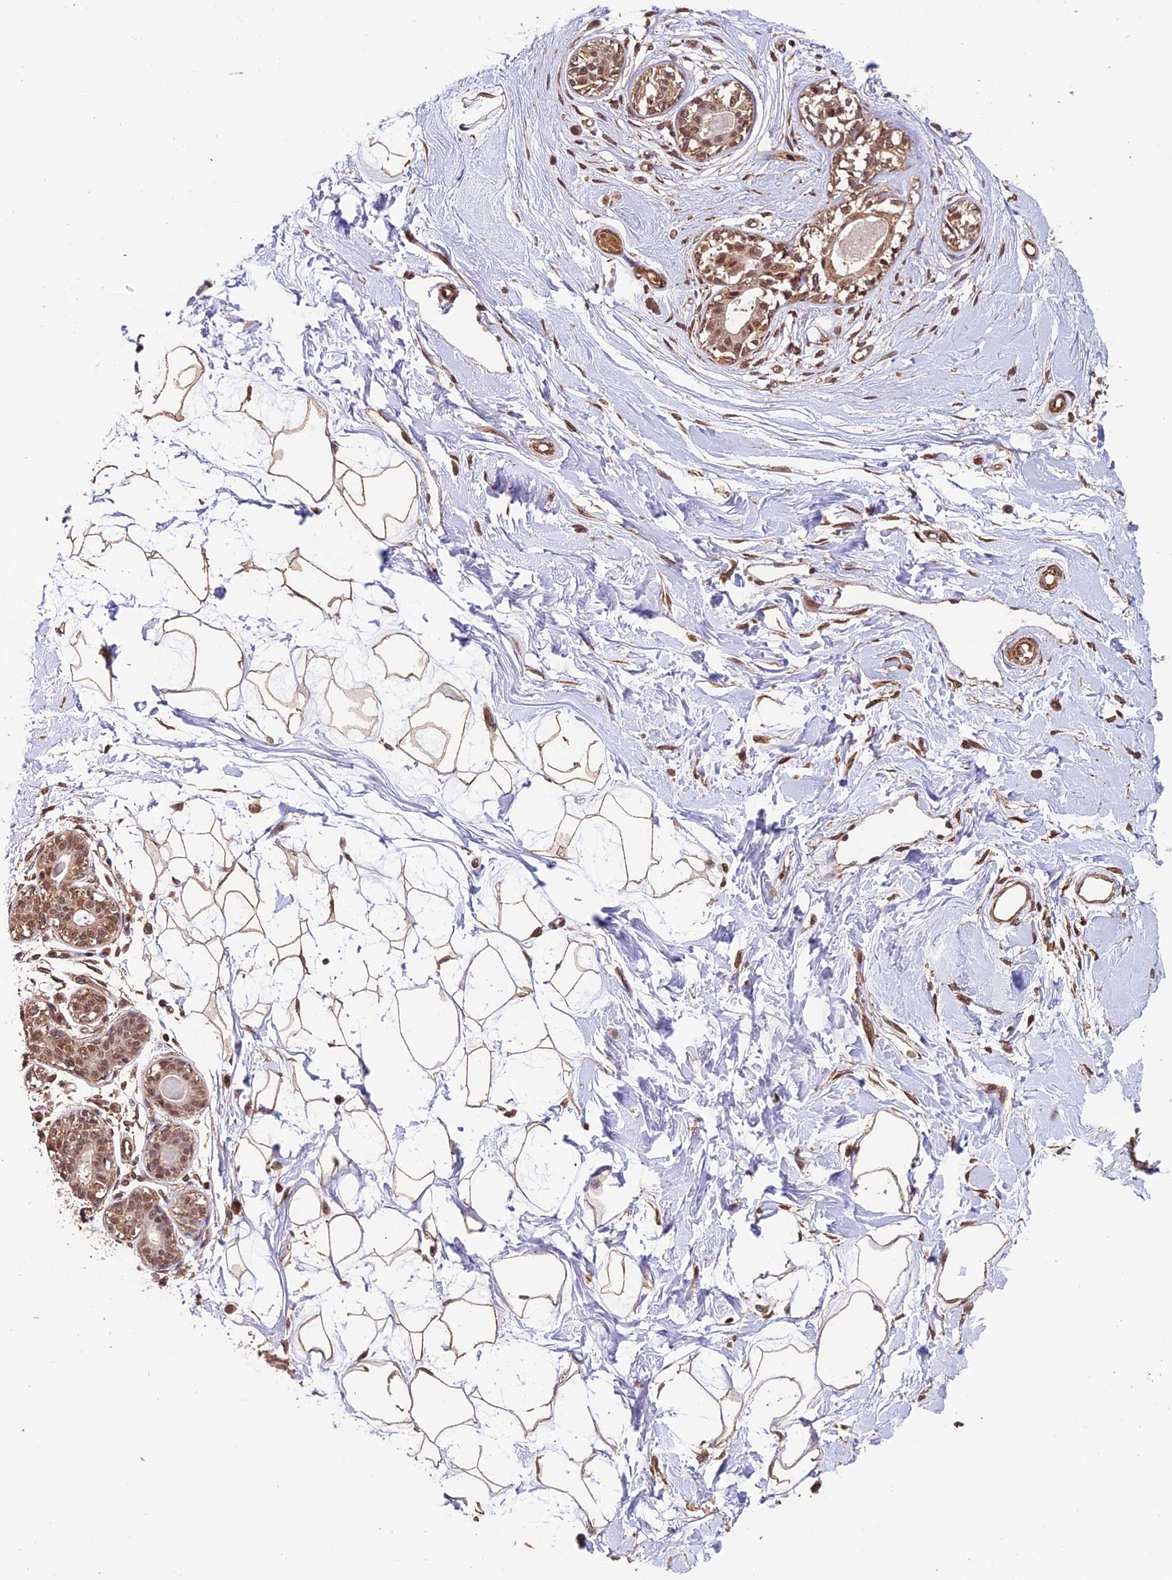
{"staining": {"intensity": "weak", "quantity": "25%-75%", "location": "cytoplasmic/membranous"}, "tissue": "breast", "cell_type": "Adipocytes", "image_type": "normal", "snomed": [{"axis": "morphology", "description": "Normal tissue, NOS"}, {"axis": "topography", "description": "Breast"}], "caption": "A brown stain labels weak cytoplasmic/membranous staining of a protein in adipocytes of normal breast. (DAB (3,3'-diaminobenzidine) IHC with brightfield microscopy, high magnification).", "gene": "CABIN1", "patient": {"sex": "female", "age": 45}}